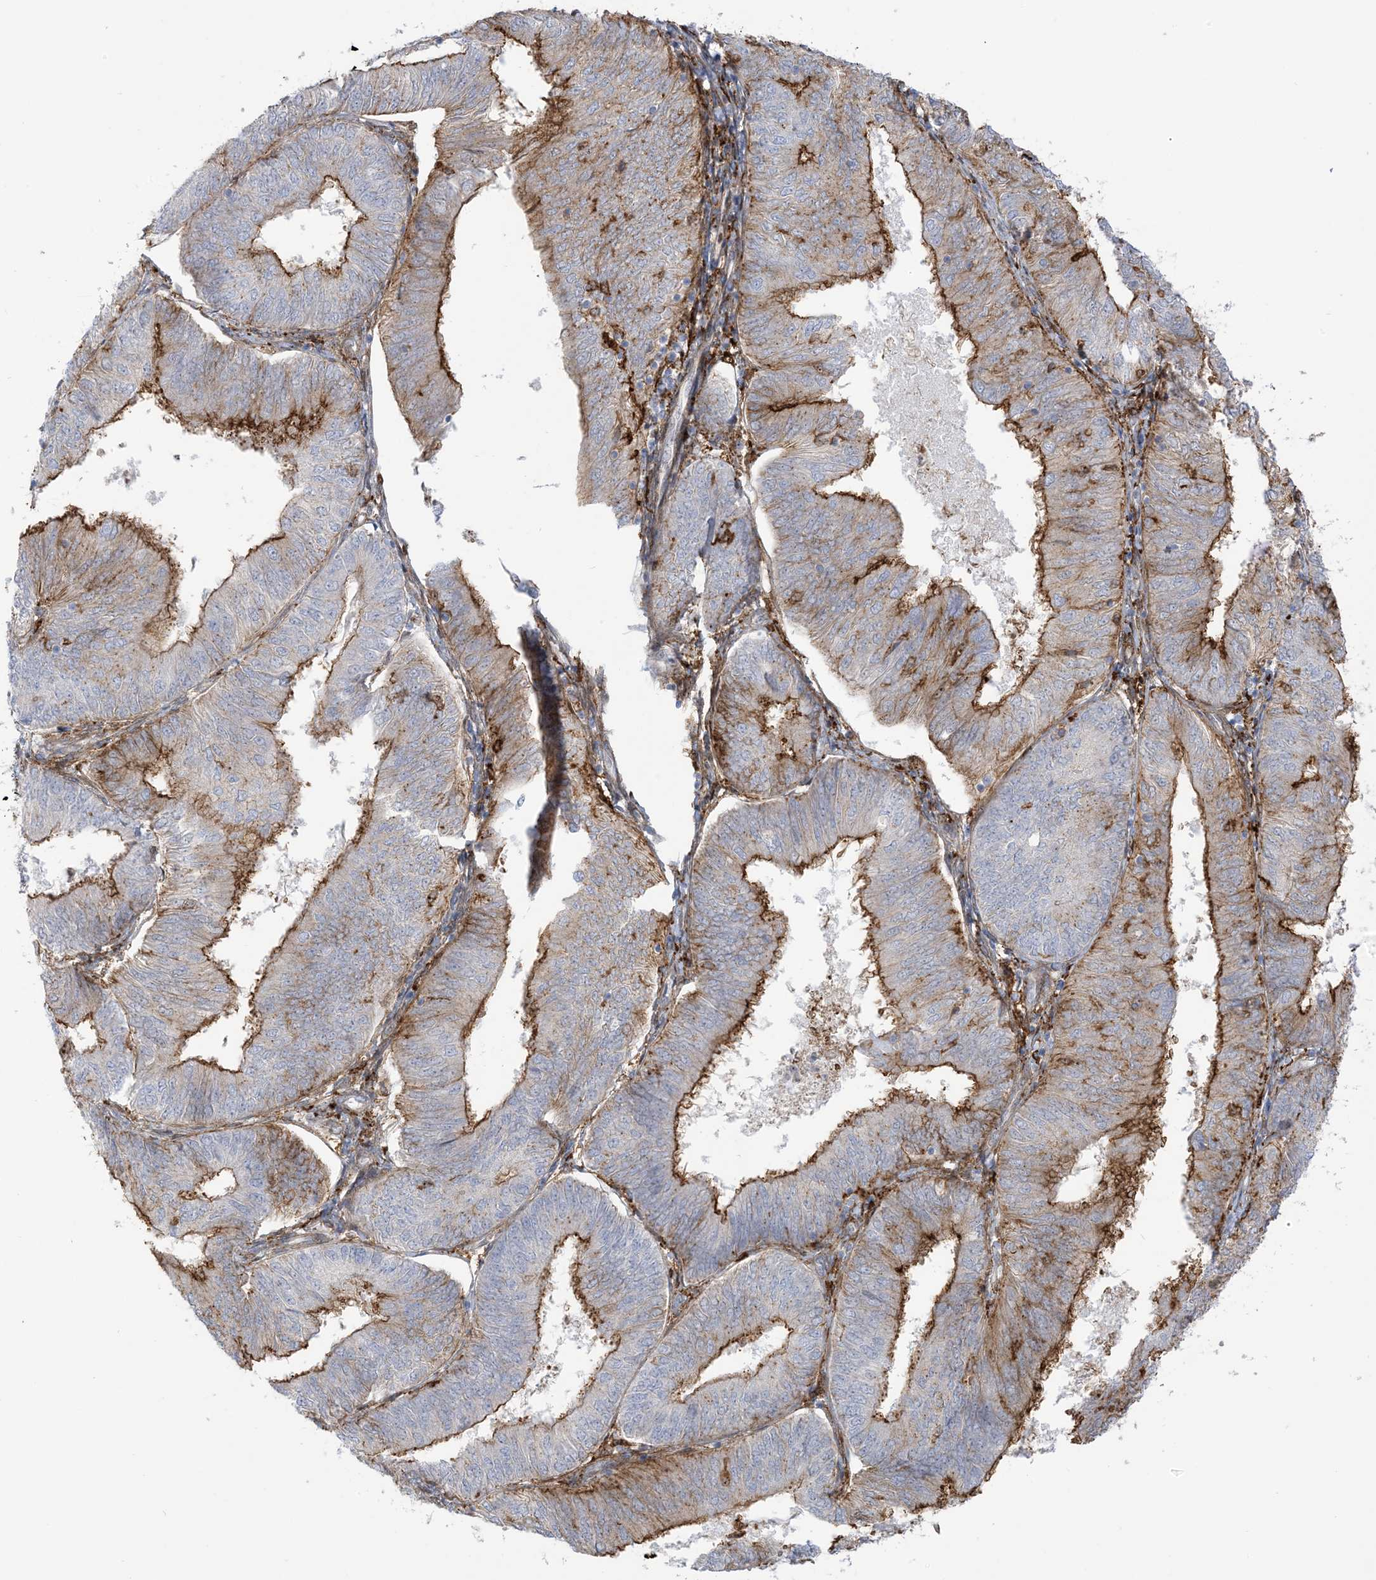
{"staining": {"intensity": "strong", "quantity": "25%-75%", "location": "cytoplasmic/membranous"}, "tissue": "endometrial cancer", "cell_type": "Tumor cells", "image_type": "cancer", "snomed": [{"axis": "morphology", "description": "Adenocarcinoma, NOS"}, {"axis": "topography", "description": "Endometrium"}], "caption": "The photomicrograph shows a brown stain indicating the presence of a protein in the cytoplasmic/membranous of tumor cells in endometrial adenocarcinoma.", "gene": "ICMT", "patient": {"sex": "female", "age": 58}}